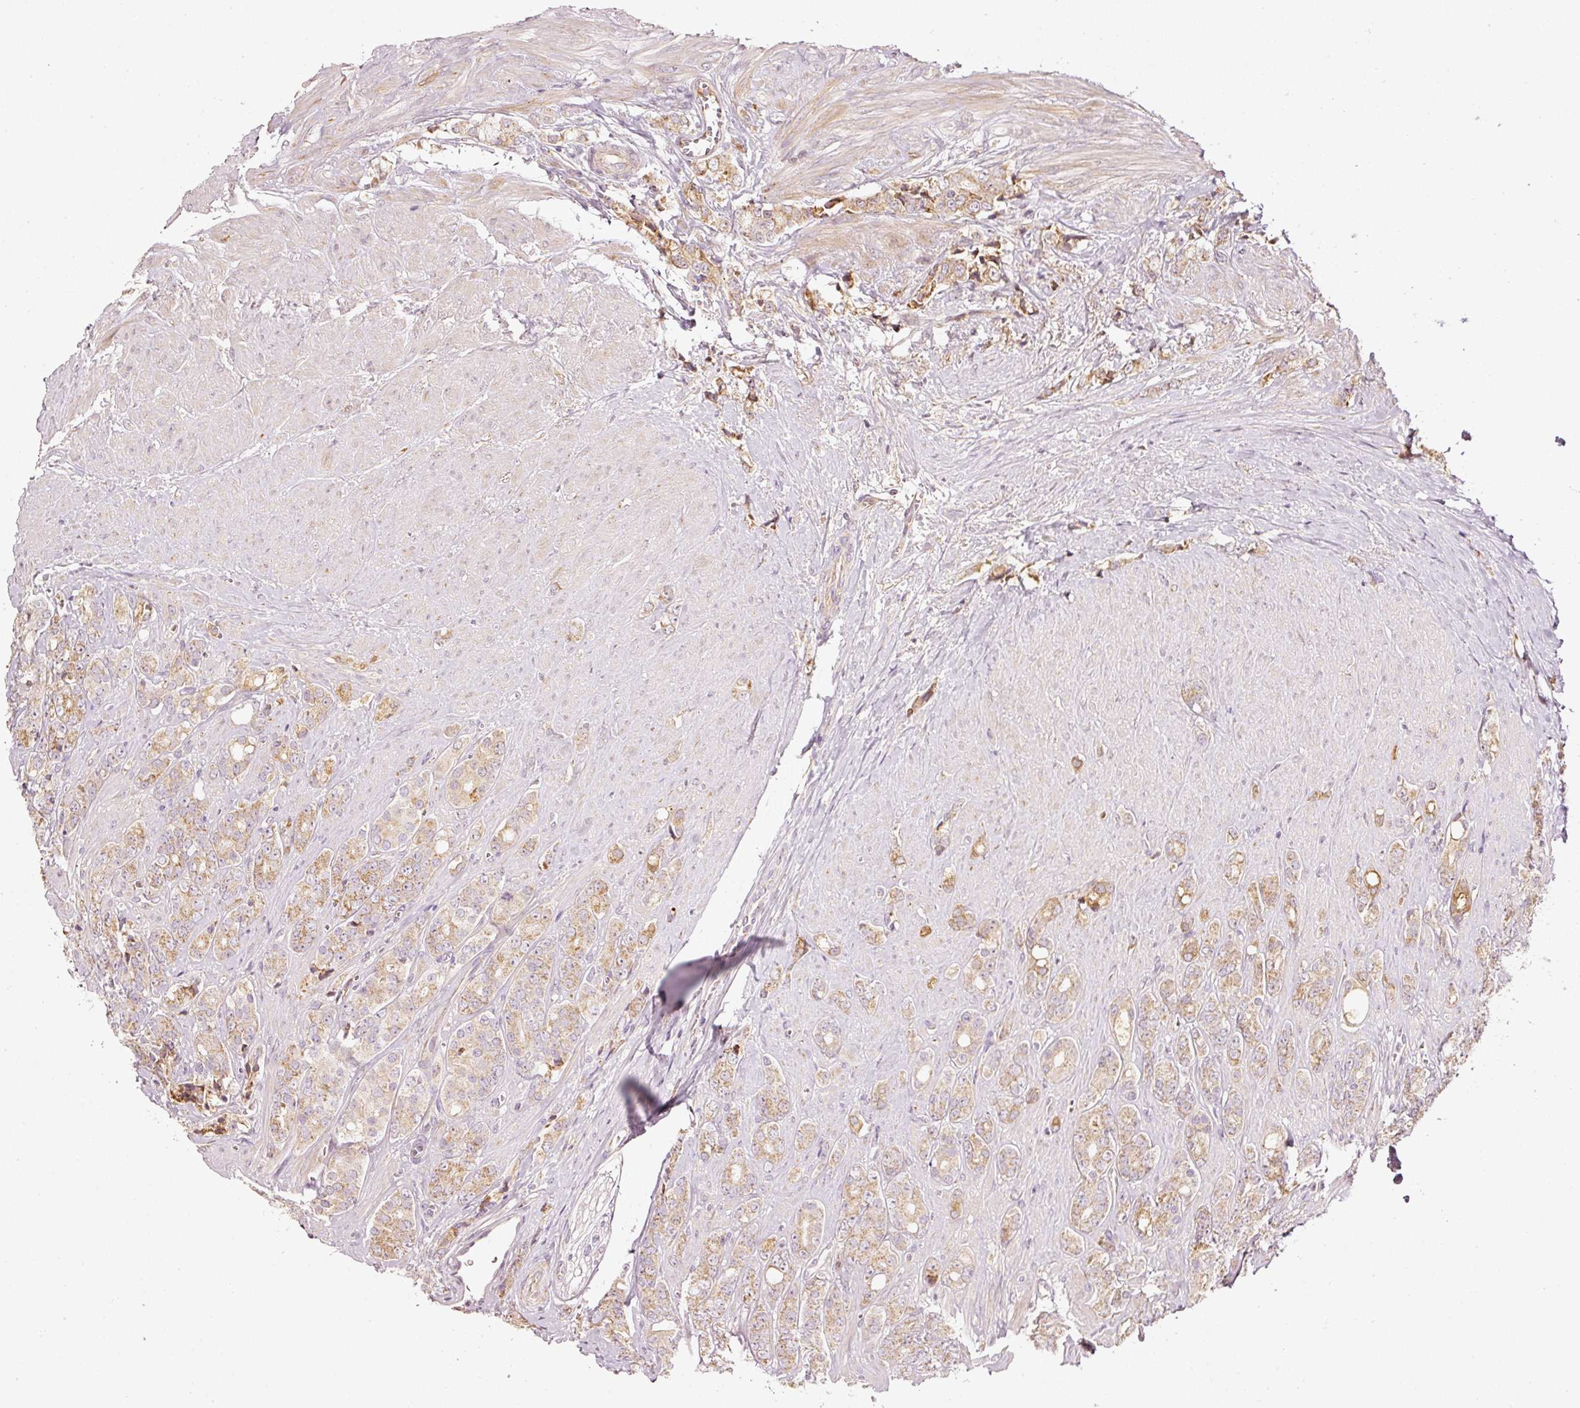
{"staining": {"intensity": "moderate", "quantity": ">75%", "location": "cytoplasmic/membranous"}, "tissue": "prostate cancer", "cell_type": "Tumor cells", "image_type": "cancer", "snomed": [{"axis": "morphology", "description": "Adenocarcinoma, High grade"}, {"axis": "topography", "description": "Prostate"}], "caption": "An immunohistochemistry micrograph of neoplastic tissue is shown. Protein staining in brown highlights moderate cytoplasmic/membranous positivity in prostate cancer (adenocarcinoma (high-grade)) within tumor cells.", "gene": "SERPING1", "patient": {"sex": "male", "age": 62}}